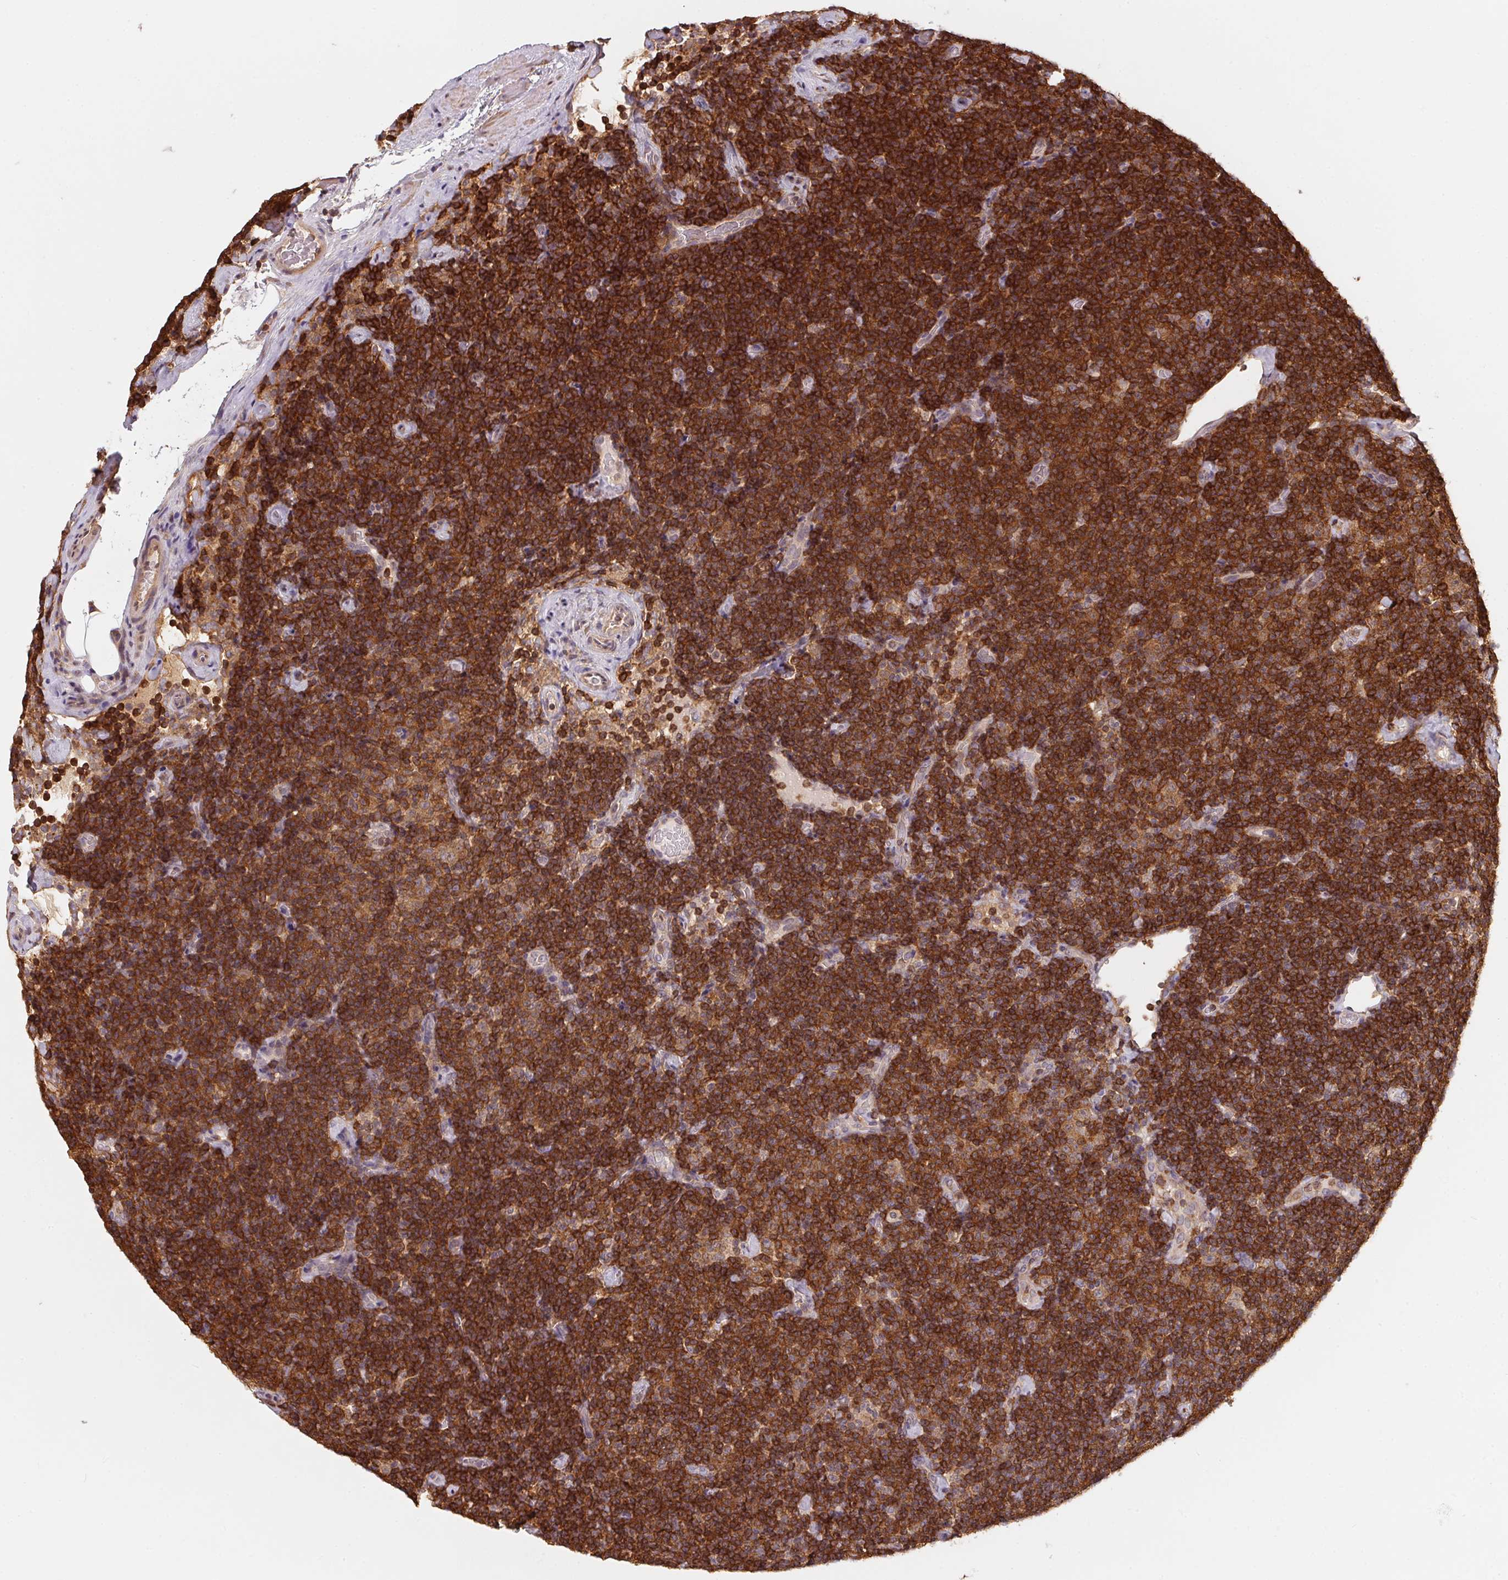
{"staining": {"intensity": "strong", "quantity": ">75%", "location": "cytoplasmic/membranous"}, "tissue": "lymphoma", "cell_type": "Tumor cells", "image_type": "cancer", "snomed": [{"axis": "morphology", "description": "Malignant lymphoma, non-Hodgkin's type, Low grade"}, {"axis": "topography", "description": "Lymph node"}], "caption": "This micrograph reveals lymphoma stained with immunohistochemistry (IHC) to label a protein in brown. The cytoplasmic/membranous of tumor cells show strong positivity for the protein. Nuclei are counter-stained blue.", "gene": "ANKRD13A", "patient": {"sex": "male", "age": 81}}